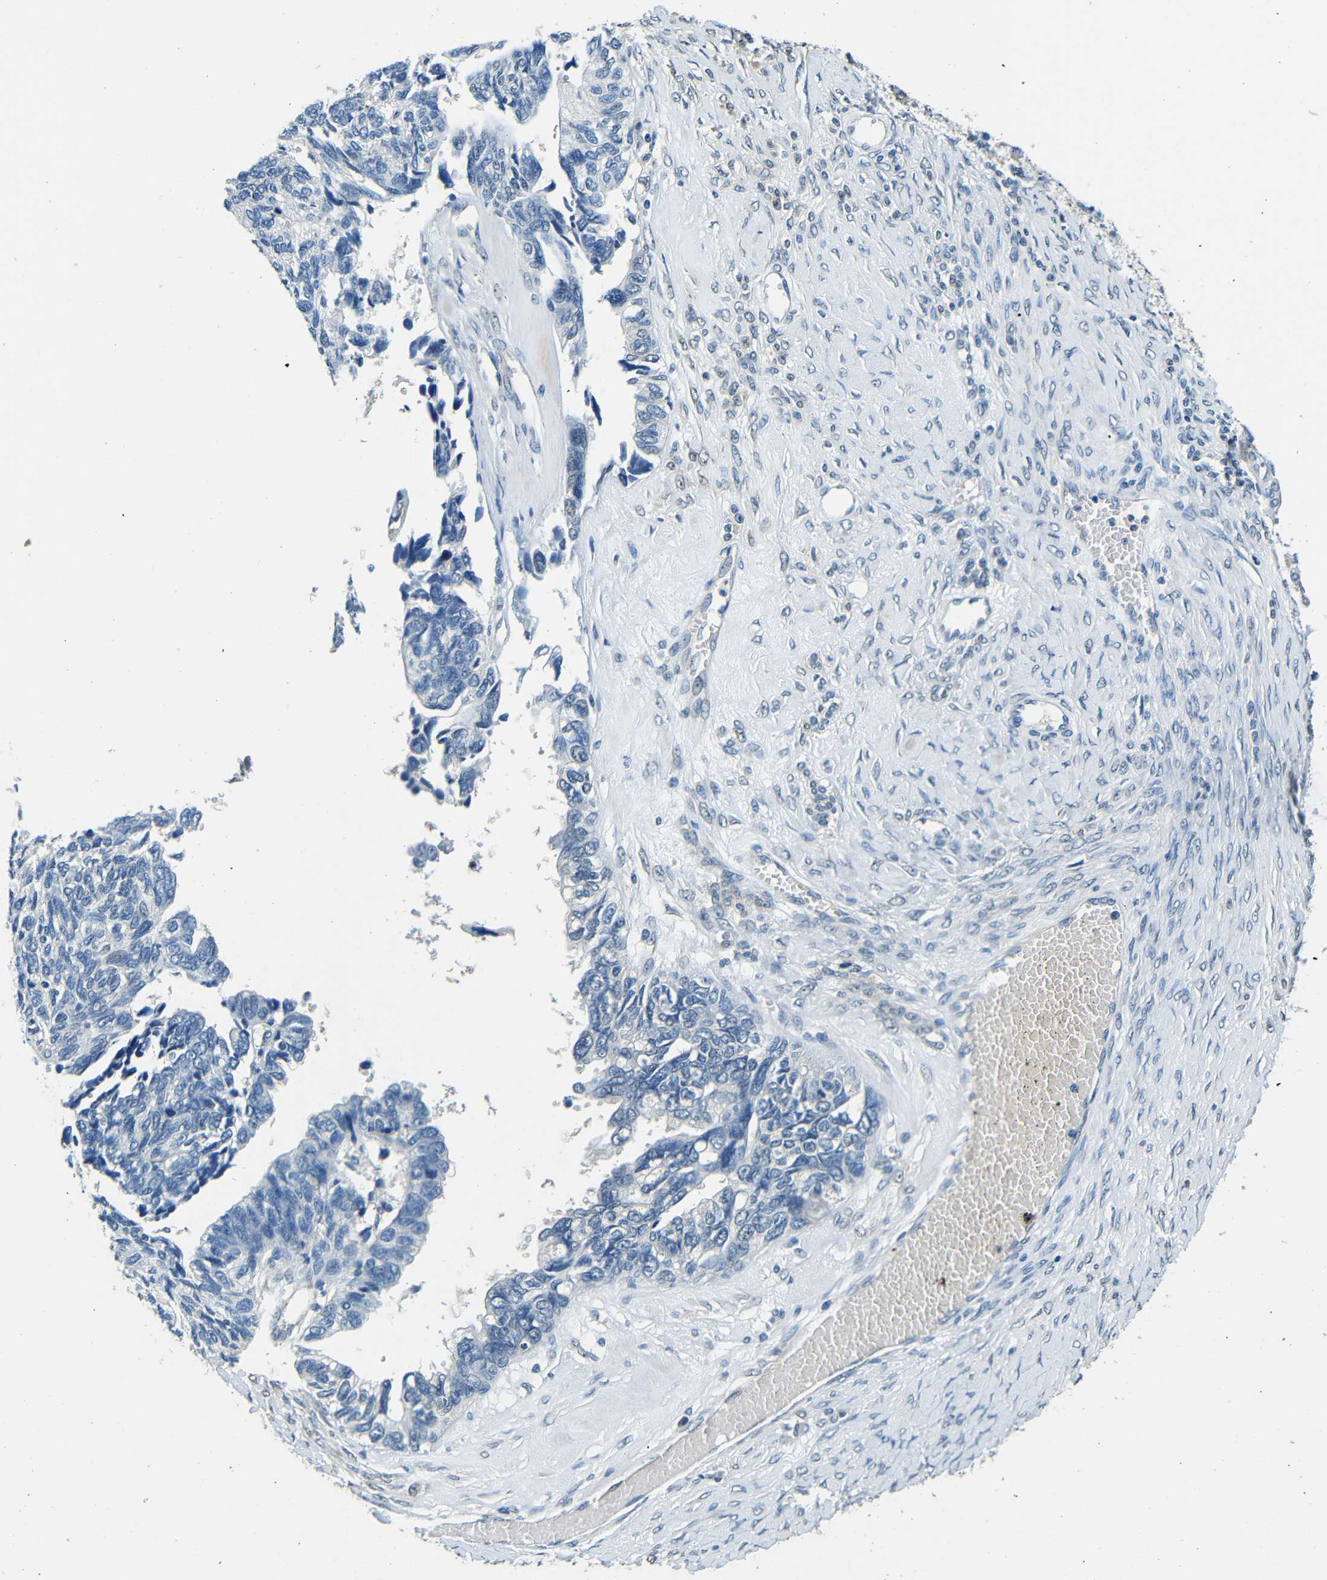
{"staining": {"intensity": "negative", "quantity": "none", "location": "none"}, "tissue": "ovarian cancer", "cell_type": "Tumor cells", "image_type": "cancer", "snomed": [{"axis": "morphology", "description": "Cystadenocarcinoma, serous, NOS"}, {"axis": "topography", "description": "Ovary"}], "caption": "Immunohistochemistry histopathology image of neoplastic tissue: ovarian cancer stained with DAB displays no significant protein expression in tumor cells.", "gene": "ADAP1", "patient": {"sex": "female", "age": 79}}